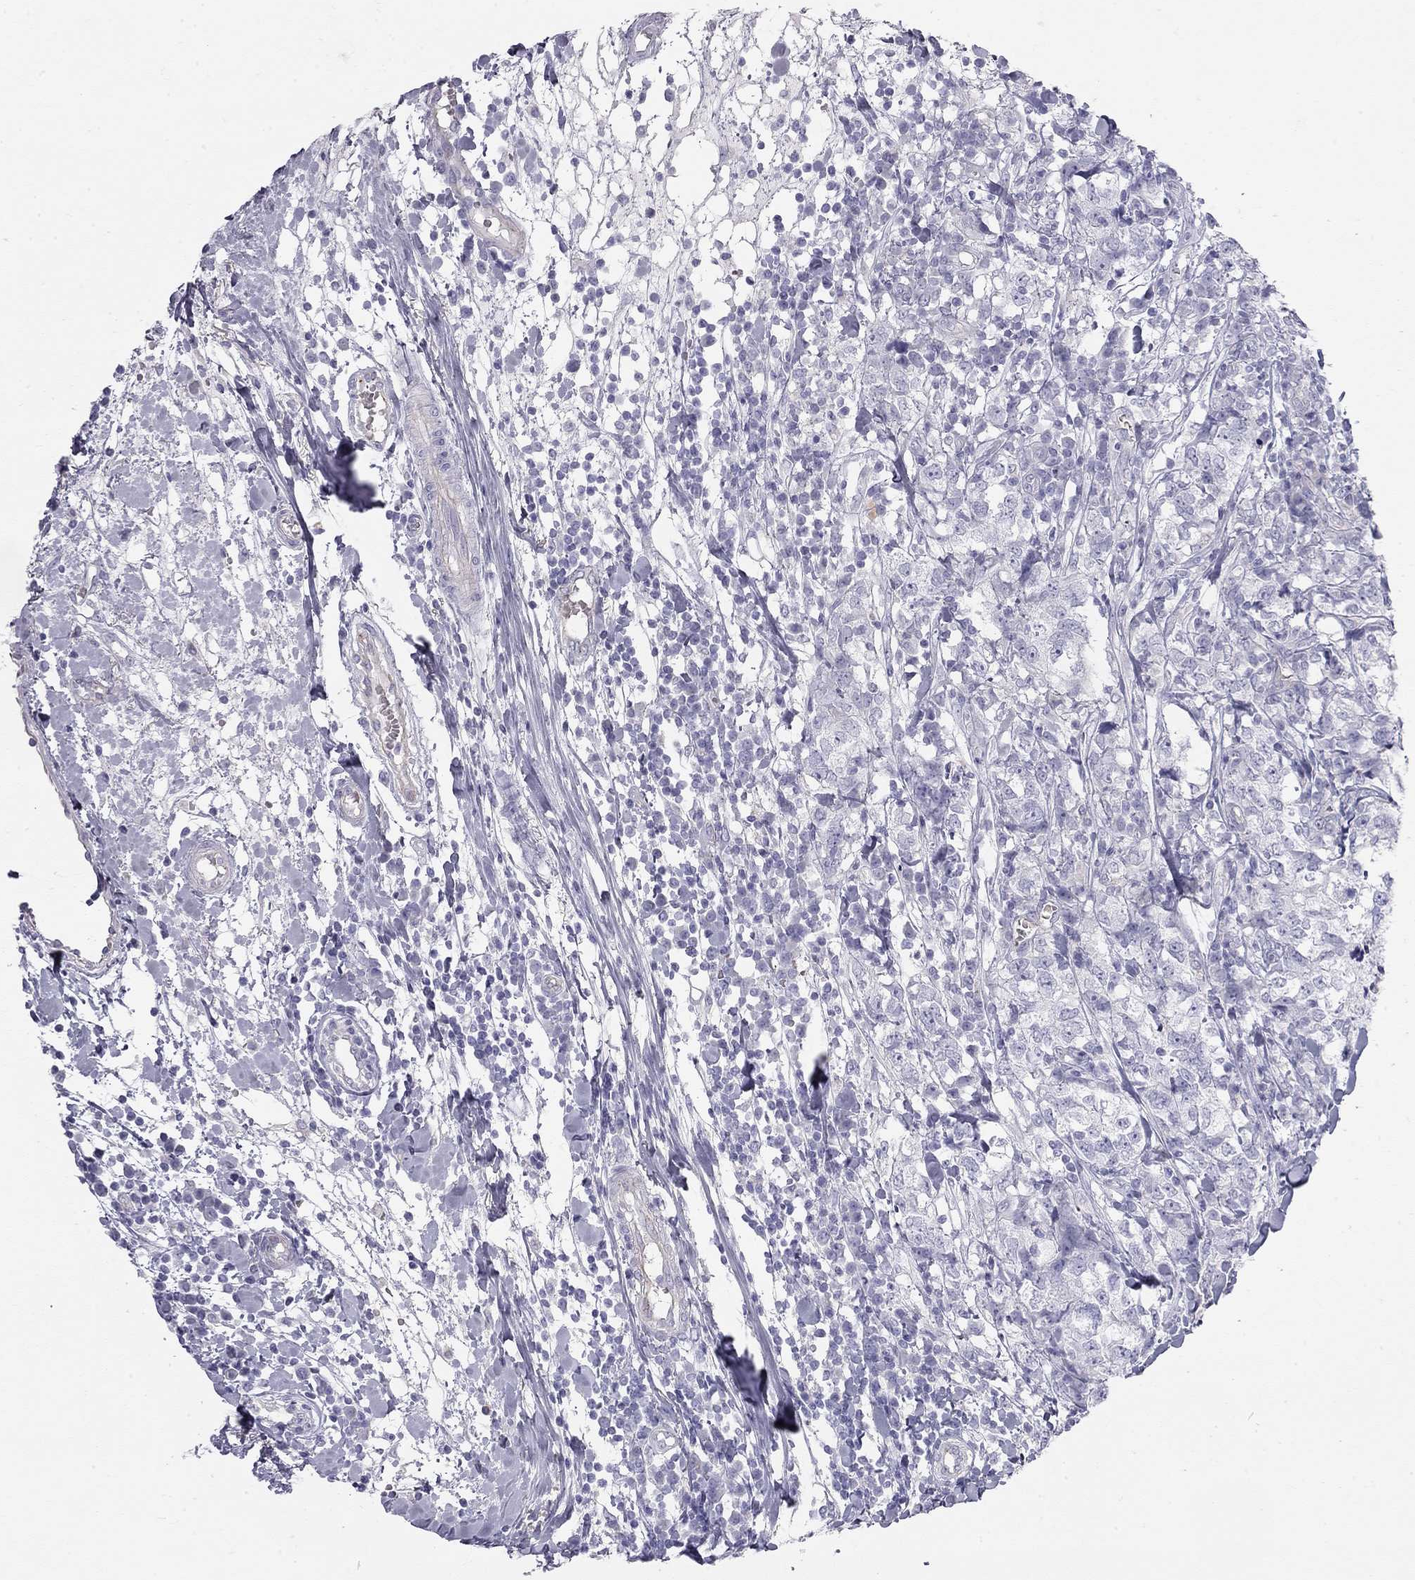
{"staining": {"intensity": "negative", "quantity": "none", "location": "none"}, "tissue": "breast cancer", "cell_type": "Tumor cells", "image_type": "cancer", "snomed": [{"axis": "morphology", "description": "Duct carcinoma"}, {"axis": "topography", "description": "Breast"}], "caption": "Tumor cells are negative for brown protein staining in breast cancer.", "gene": "TDRD6", "patient": {"sex": "female", "age": 30}}